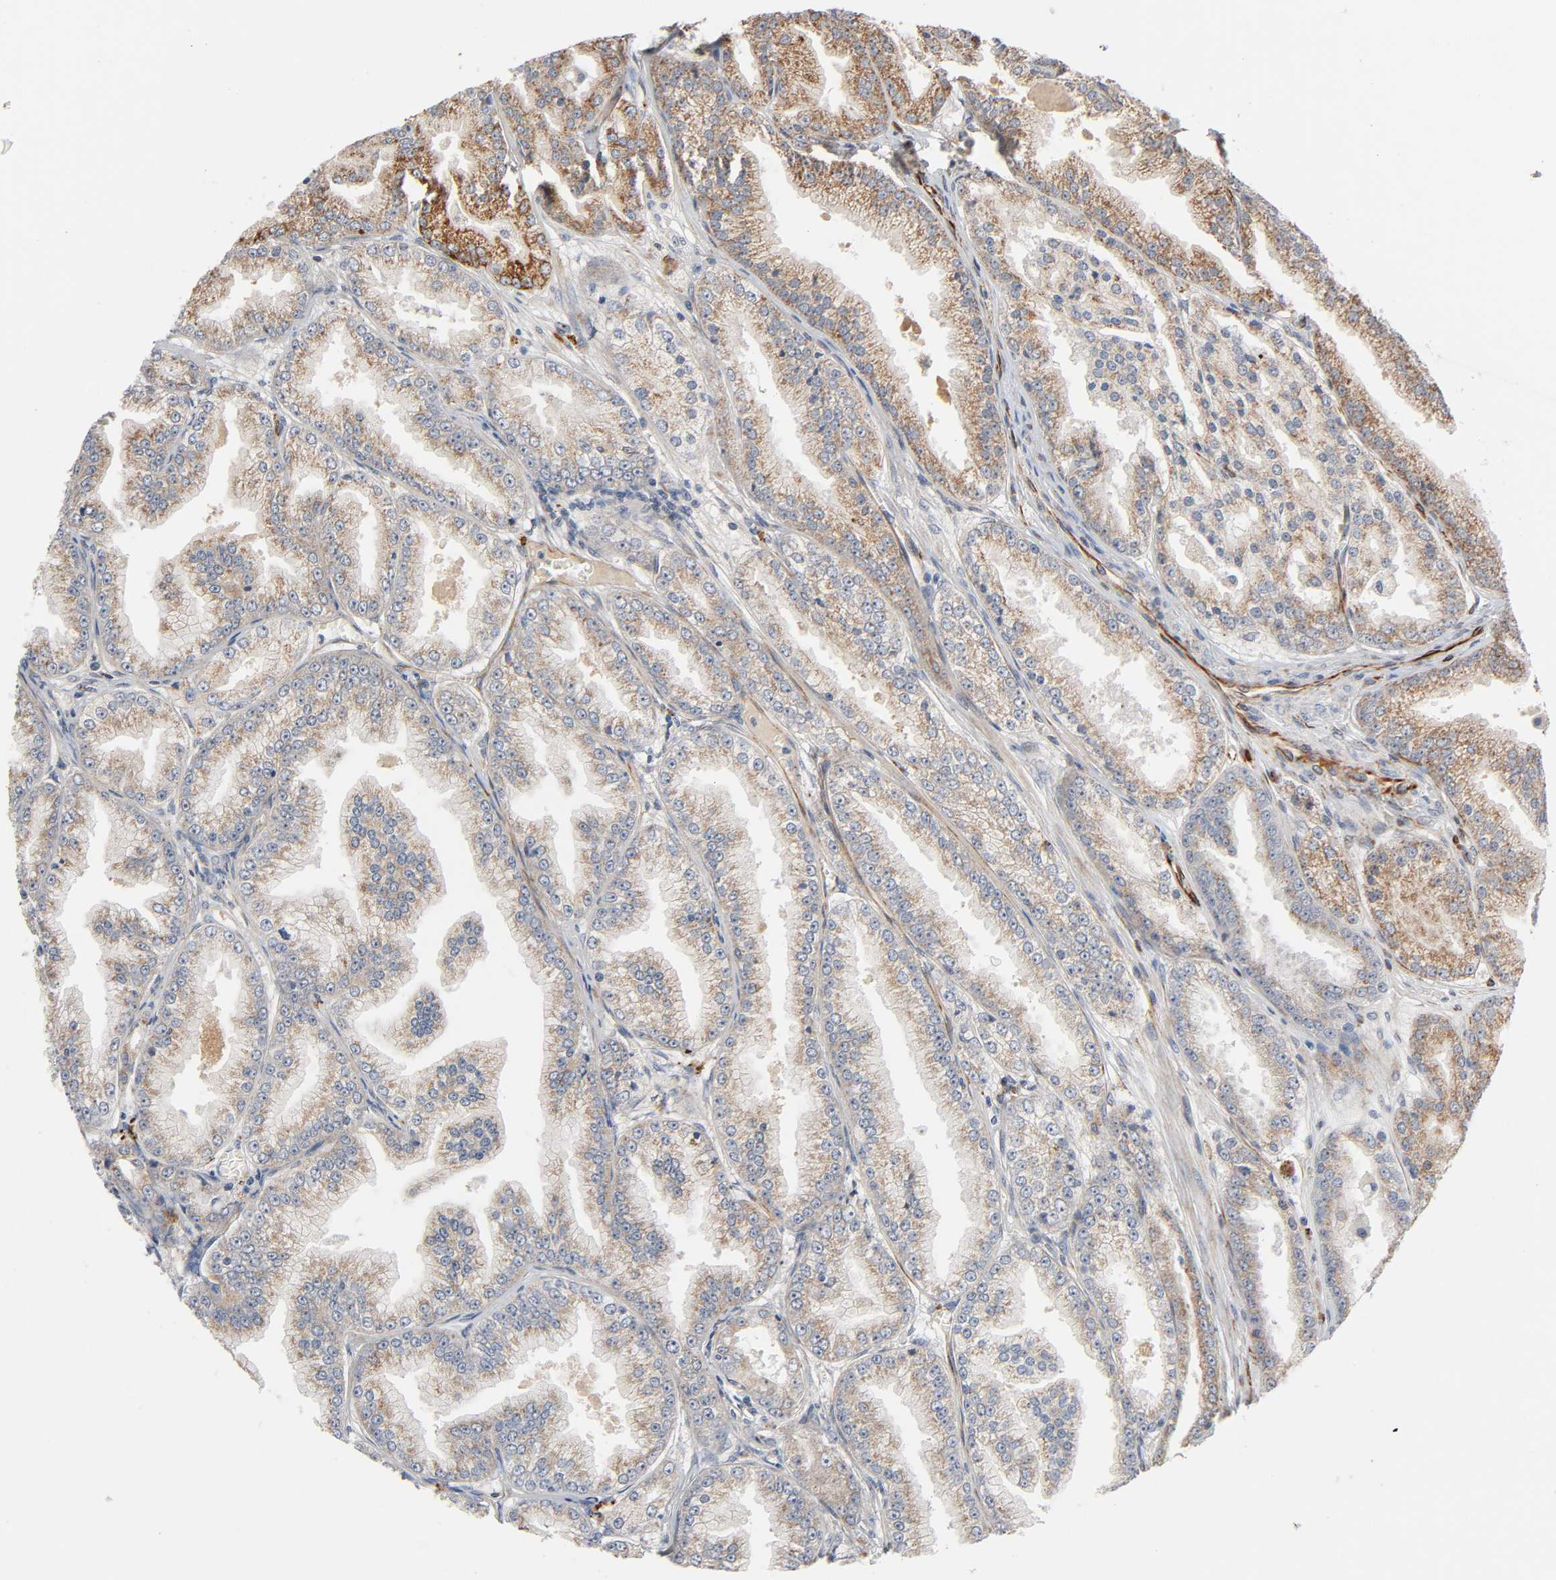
{"staining": {"intensity": "moderate", "quantity": ">75%", "location": "cytoplasmic/membranous"}, "tissue": "prostate cancer", "cell_type": "Tumor cells", "image_type": "cancer", "snomed": [{"axis": "morphology", "description": "Adenocarcinoma, High grade"}, {"axis": "topography", "description": "Prostate"}], "caption": "Protein expression by immunohistochemistry shows moderate cytoplasmic/membranous staining in approximately >75% of tumor cells in adenocarcinoma (high-grade) (prostate). Nuclei are stained in blue.", "gene": "REEP6", "patient": {"sex": "male", "age": 61}}